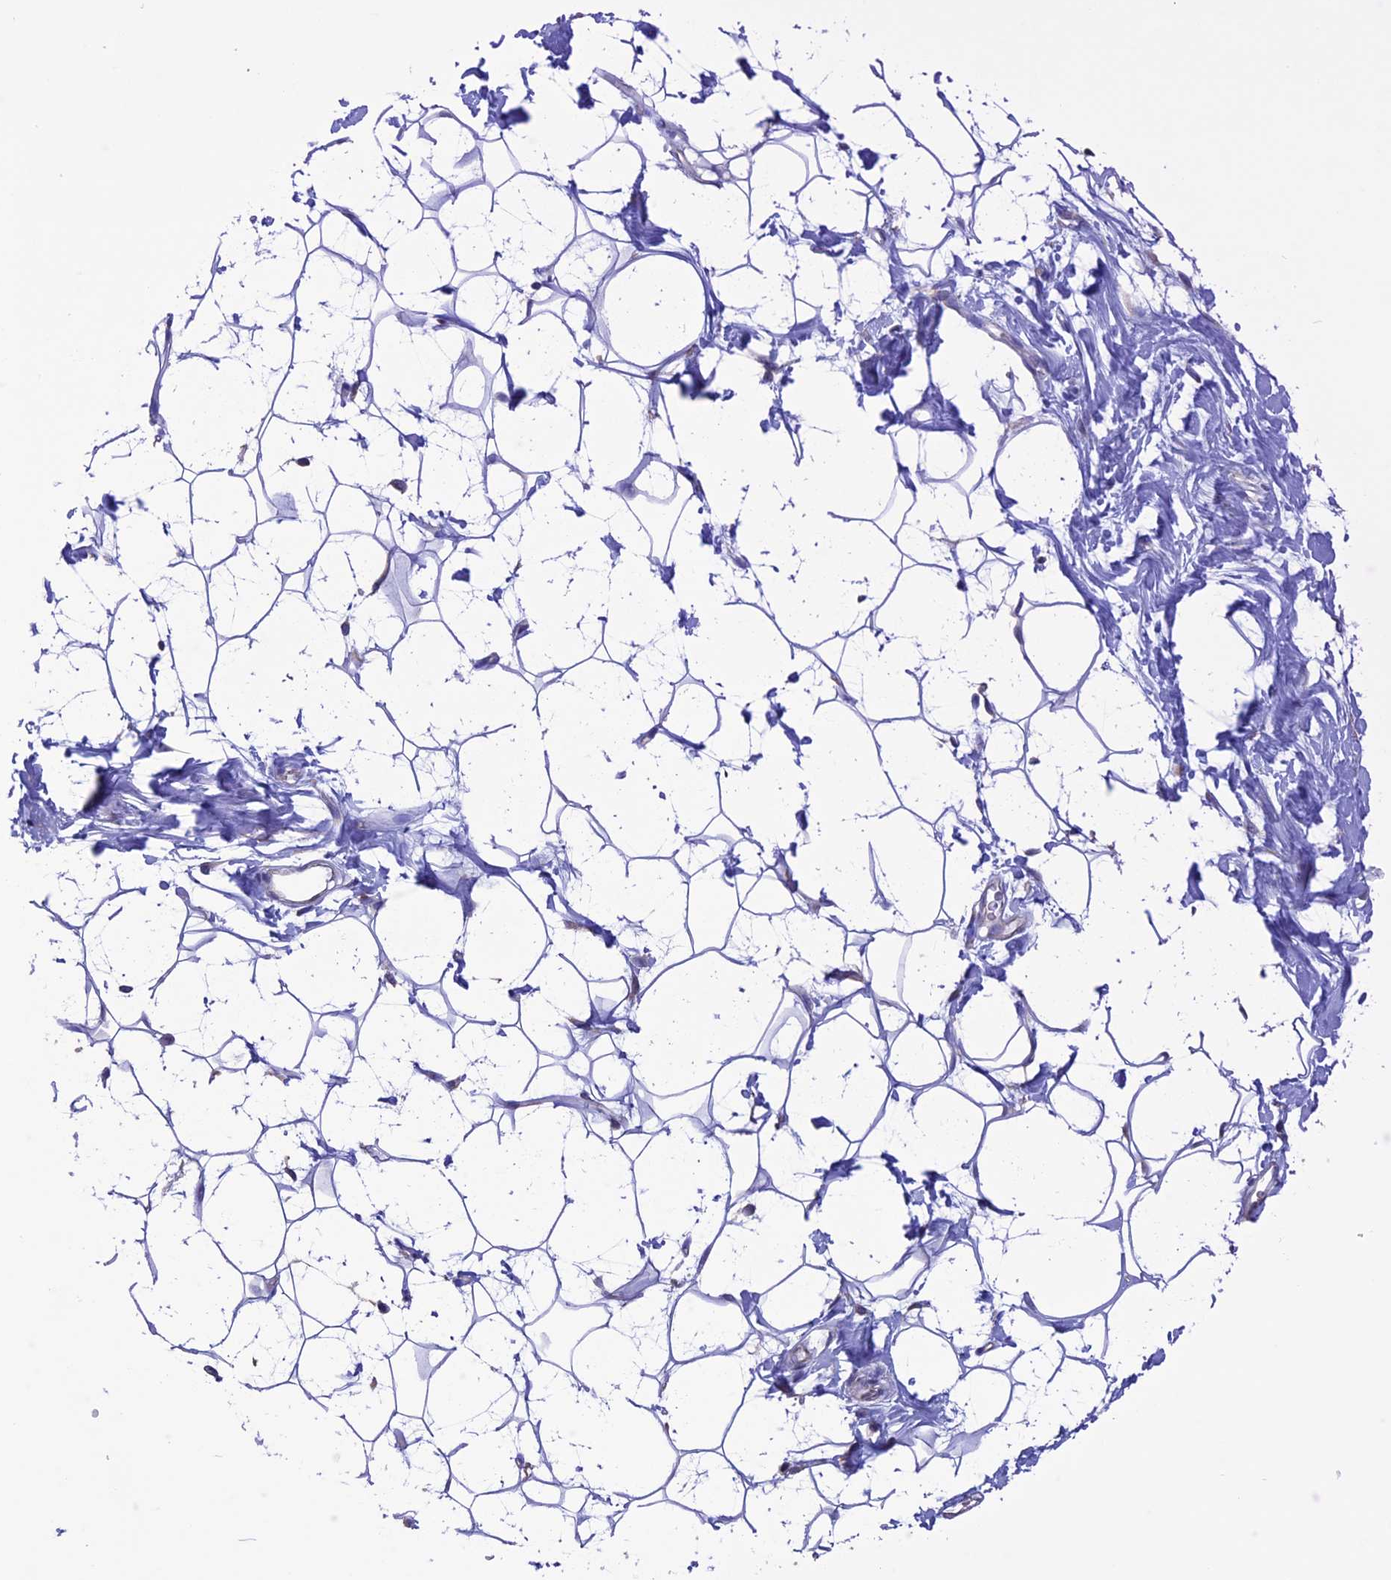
{"staining": {"intensity": "negative", "quantity": "none", "location": "none"}, "tissue": "adipose tissue", "cell_type": "Adipocytes", "image_type": "normal", "snomed": [{"axis": "morphology", "description": "Normal tissue, NOS"}, {"axis": "topography", "description": "Breast"}], "caption": "This is an IHC photomicrograph of normal human adipose tissue. There is no expression in adipocytes.", "gene": "SLC1A6", "patient": {"sex": "female", "age": 26}}